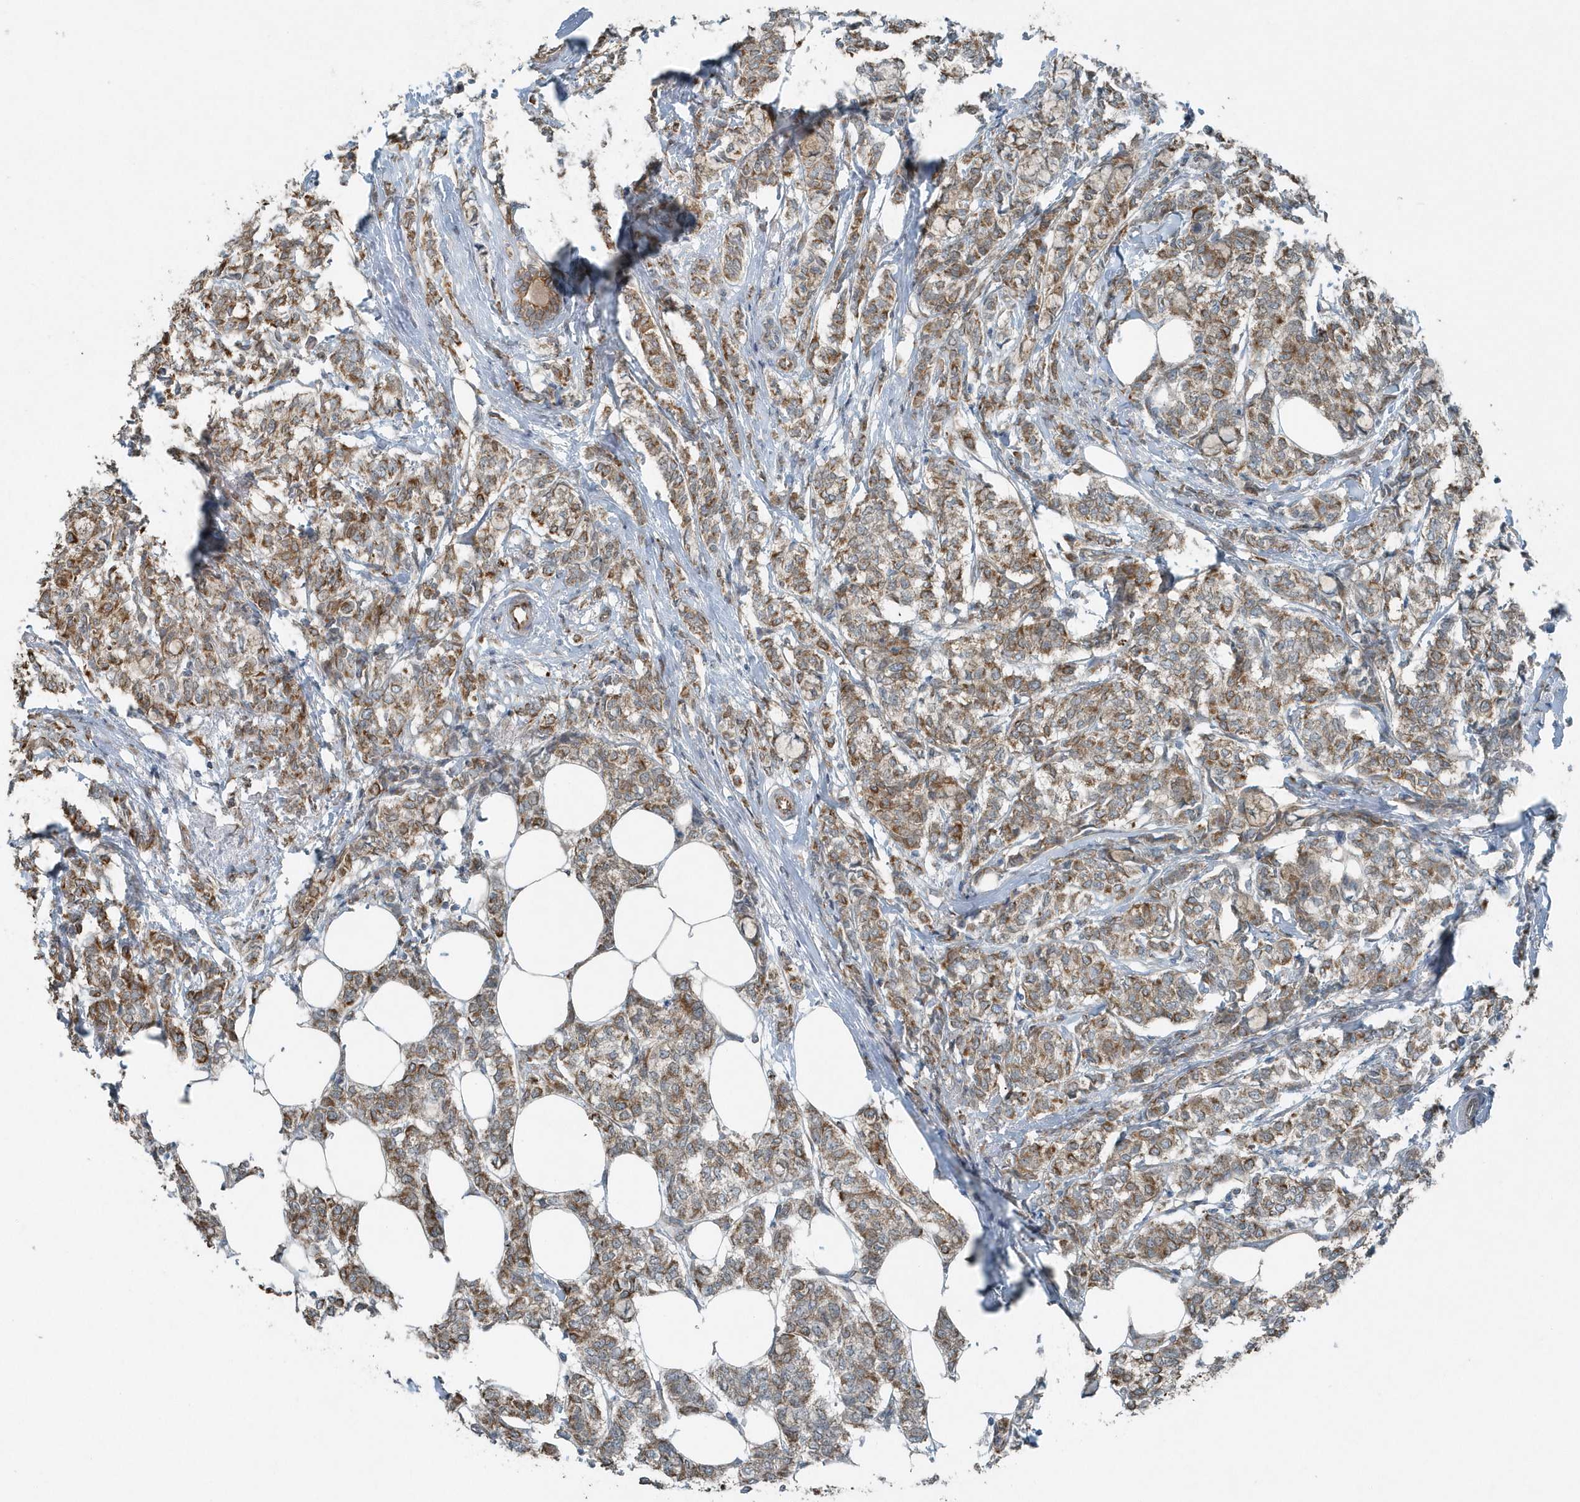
{"staining": {"intensity": "moderate", "quantity": ">75%", "location": "cytoplasmic/membranous"}, "tissue": "breast cancer", "cell_type": "Tumor cells", "image_type": "cancer", "snomed": [{"axis": "morphology", "description": "Lobular carcinoma"}, {"axis": "topography", "description": "Breast"}], "caption": "Brown immunohistochemical staining in lobular carcinoma (breast) reveals moderate cytoplasmic/membranous expression in approximately >75% of tumor cells.", "gene": "GCC2", "patient": {"sex": "female", "age": 60}}